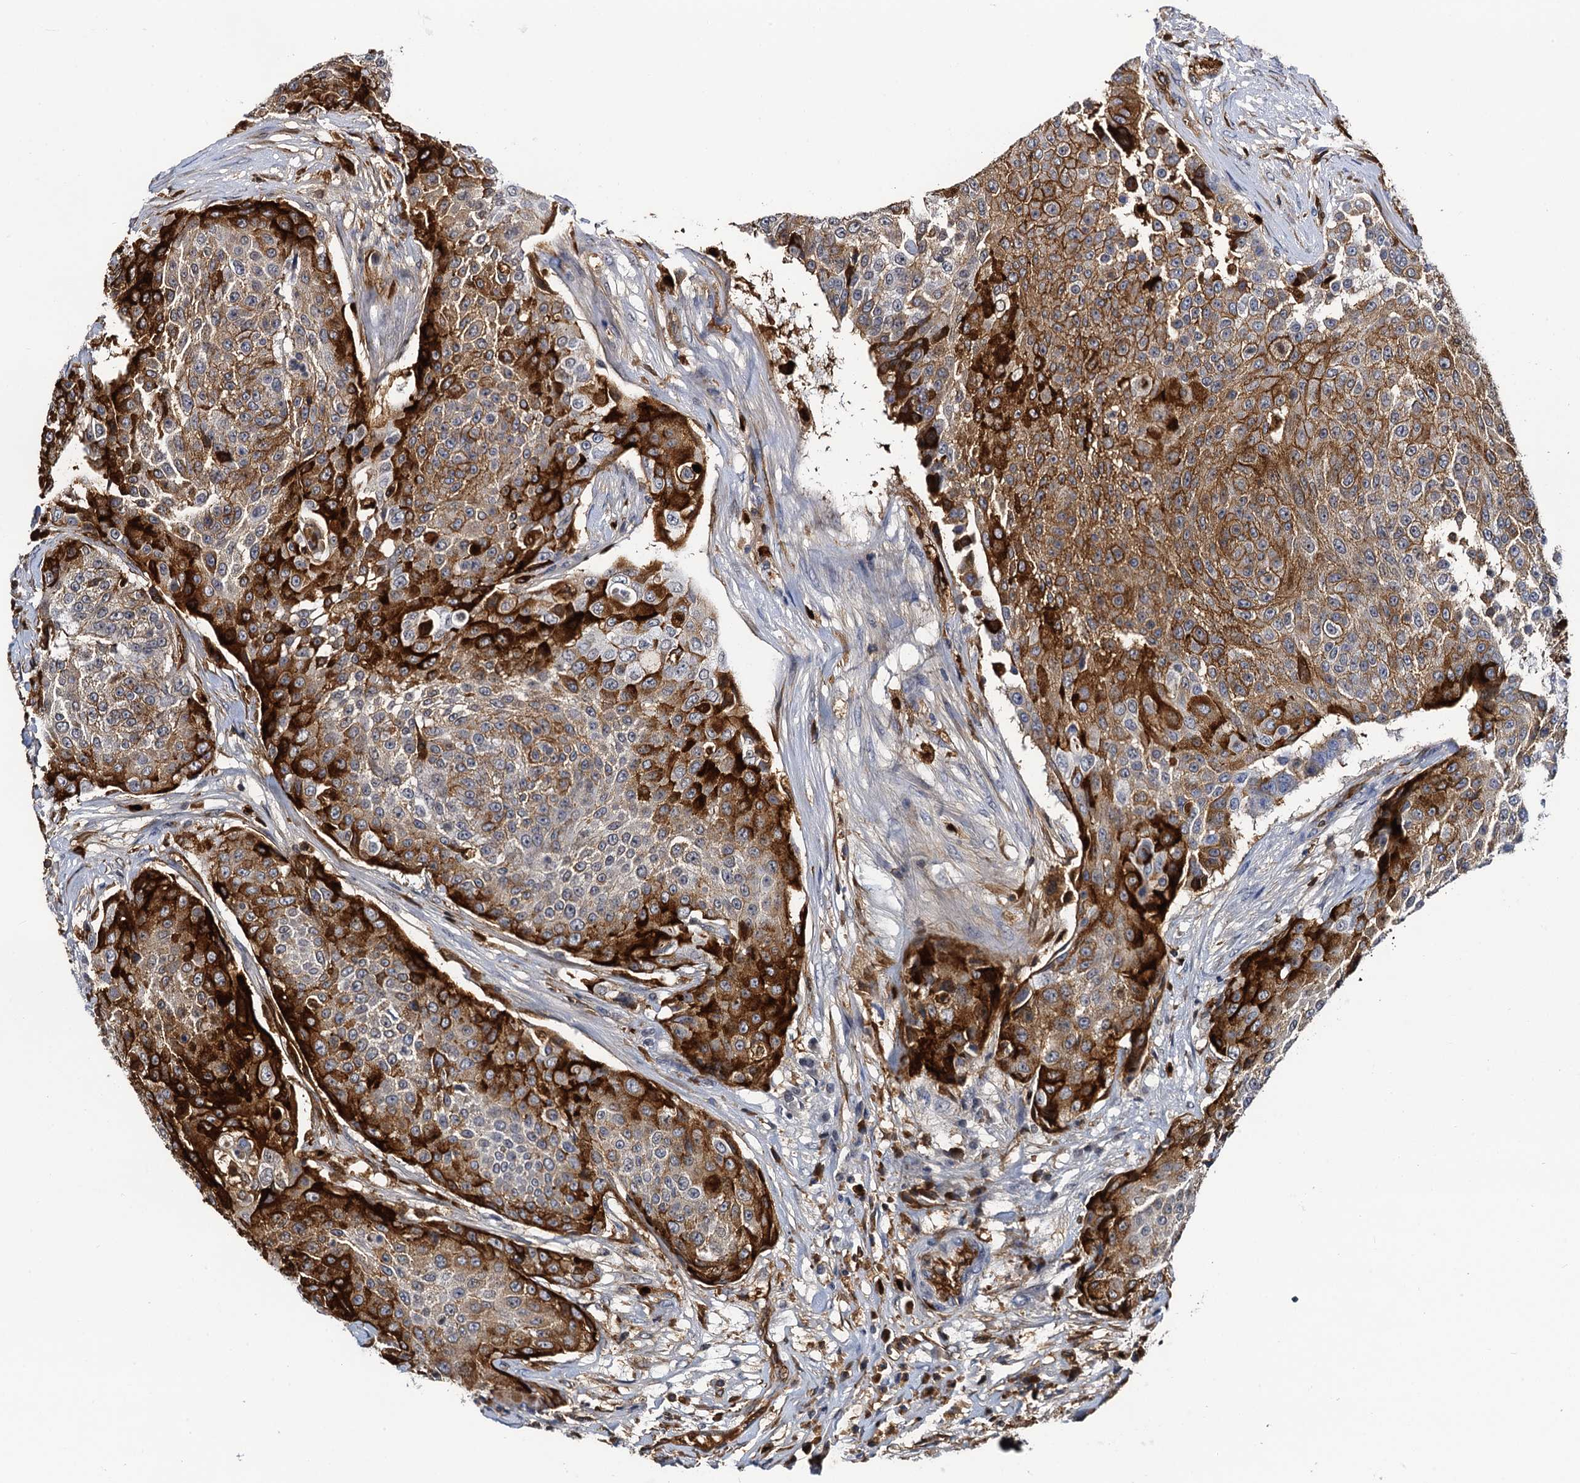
{"staining": {"intensity": "strong", "quantity": "25%-75%", "location": "cytoplasmic/membranous"}, "tissue": "urothelial cancer", "cell_type": "Tumor cells", "image_type": "cancer", "snomed": [{"axis": "morphology", "description": "Urothelial carcinoma, High grade"}, {"axis": "topography", "description": "Urinary bladder"}], "caption": "Strong cytoplasmic/membranous protein positivity is appreciated in about 25%-75% of tumor cells in urothelial carcinoma (high-grade). Nuclei are stained in blue.", "gene": "LYPD3", "patient": {"sex": "female", "age": 63}}